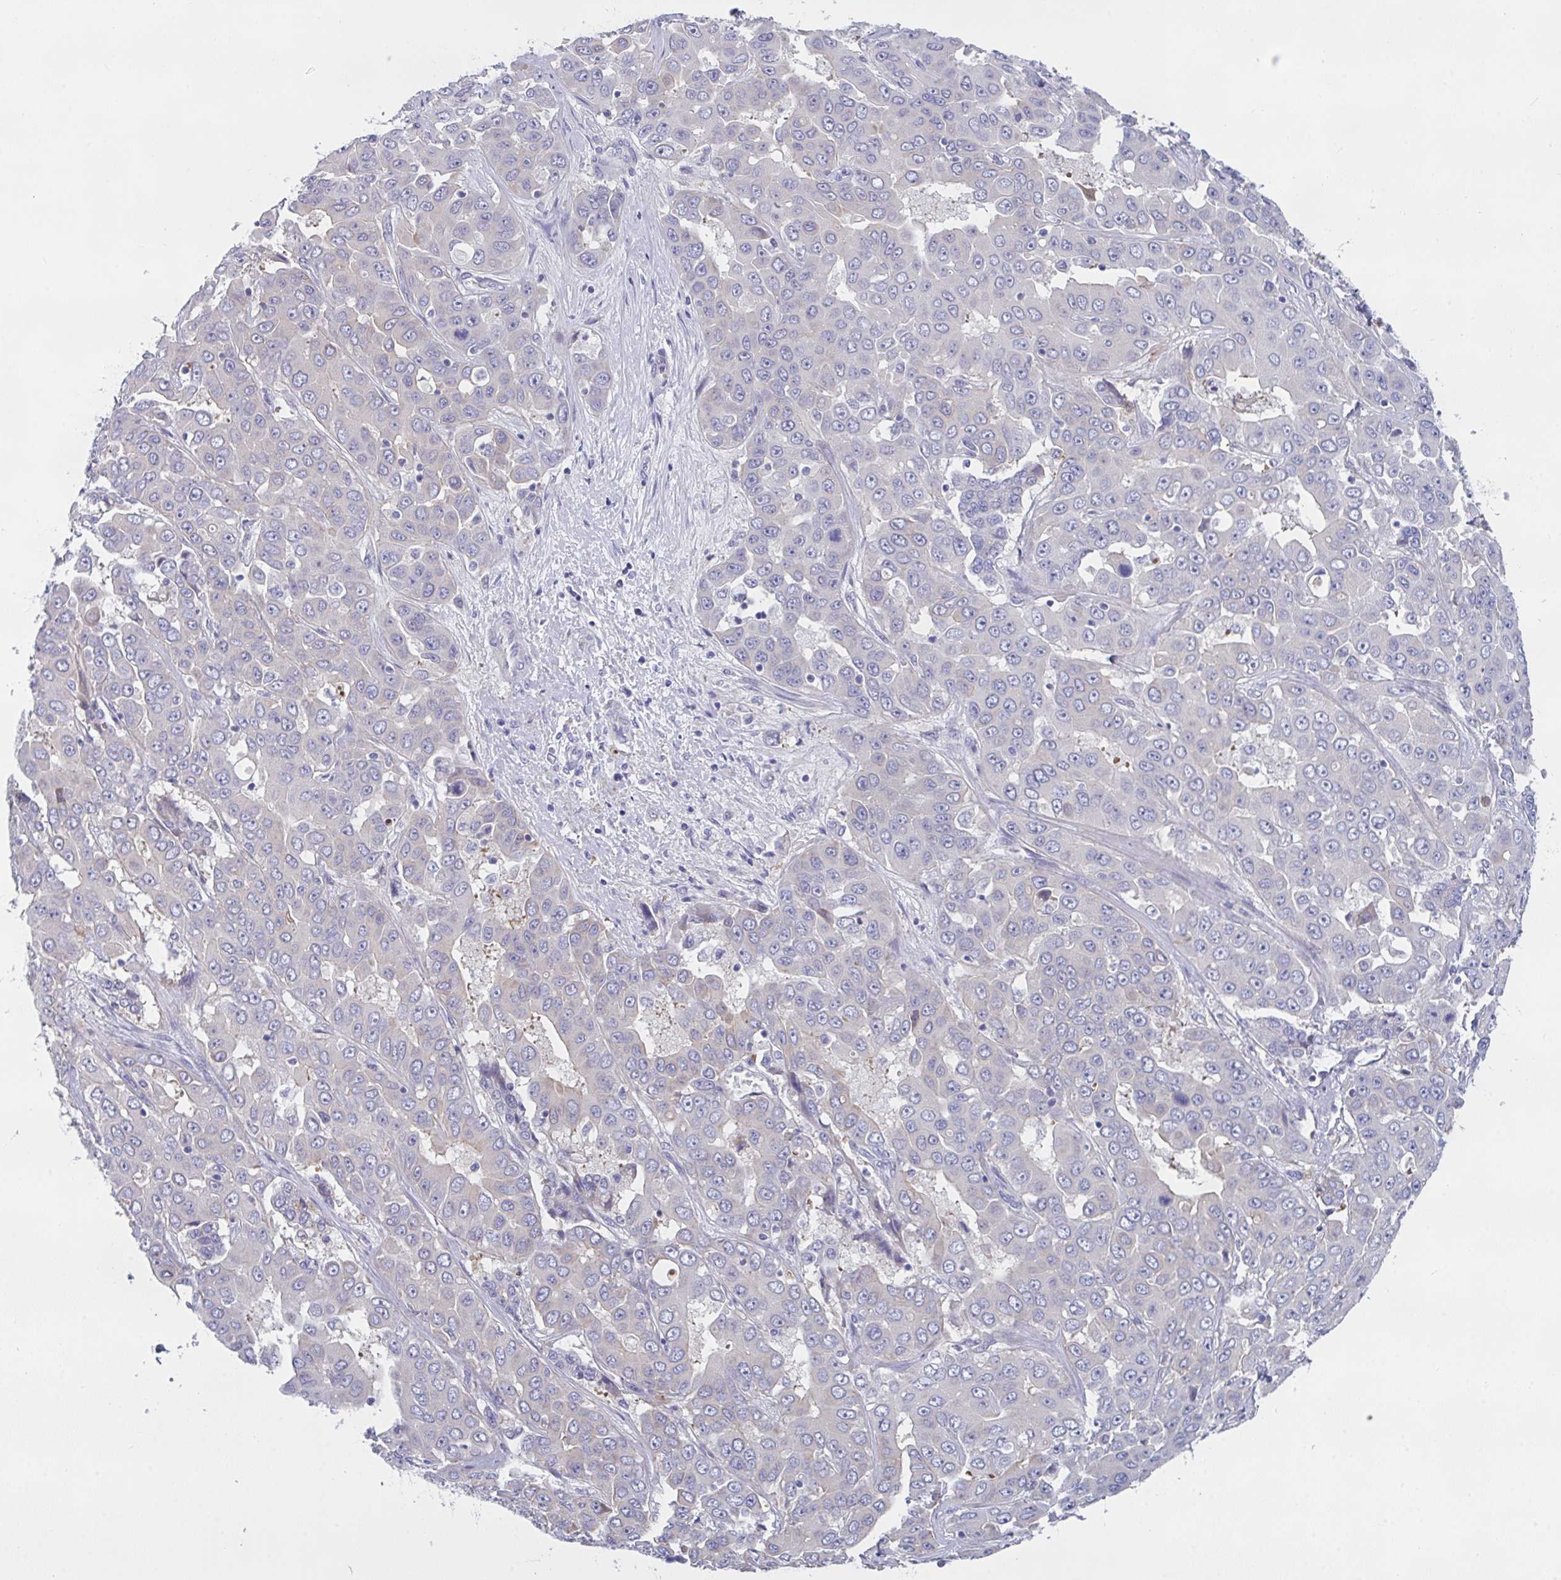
{"staining": {"intensity": "negative", "quantity": "none", "location": "none"}, "tissue": "liver cancer", "cell_type": "Tumor cells", "image_type": "cancer", "snomed": [{"axis": "morphology", "description": "Cholangiocarcinoma"}, {"axis": "topography", "description": "Liver"}], "caption": "Immunohistochemistry (IHC) of human cholangiocarcinoma (liver) reveals no expression in tumor cells. (Brightfield microscopy of DAB immunohistochemistry (IHC) at high magnification).", "gene": "FBXO47", "patient": {"sex": "female", "age": 52}}